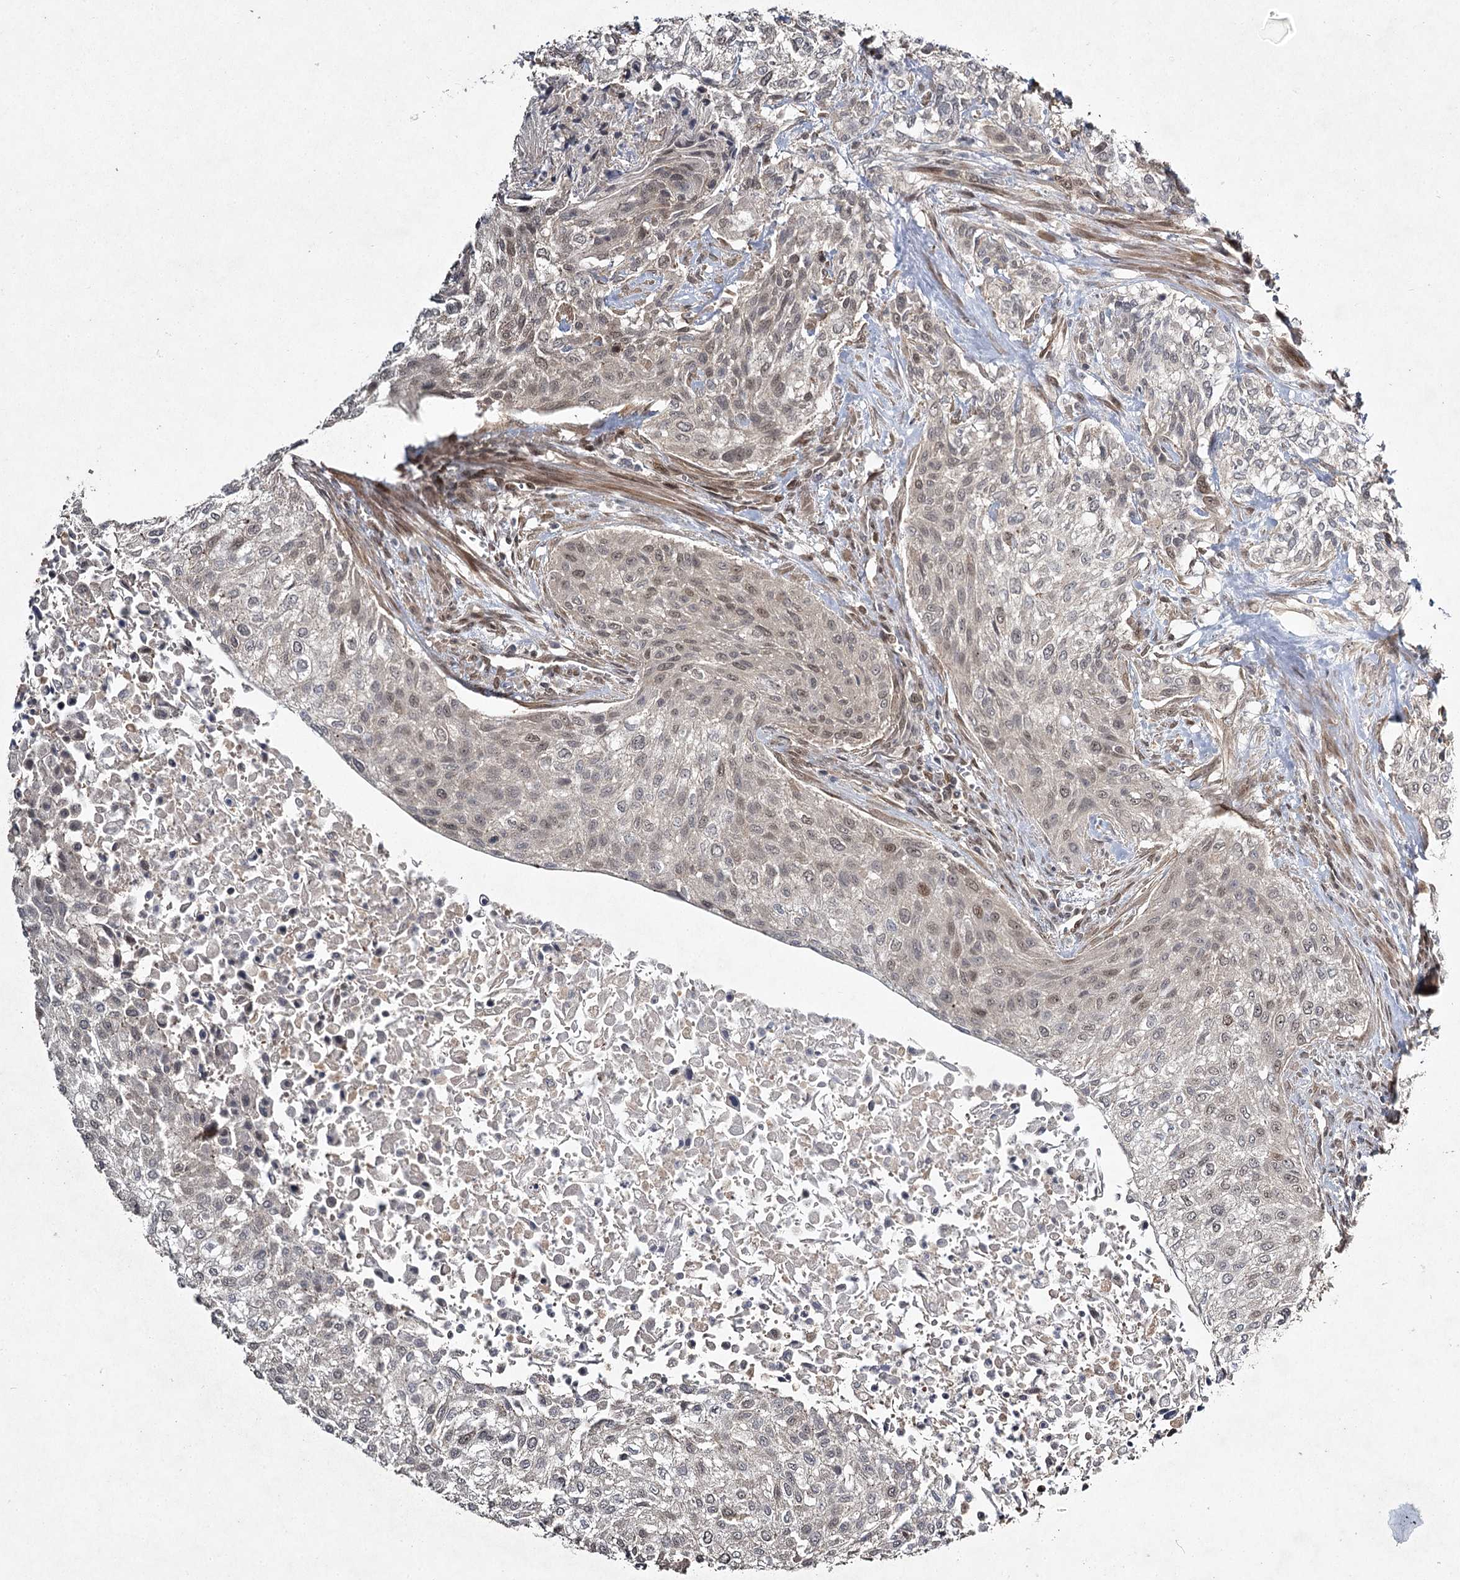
{"staining": {"intensity": "weak", "quantity": "25%-75%", "location": "nuclear"}, "tissue": "urothelial cancer", "cell_type": "Tumor cells", "image_type": "cancer", "snomed": [{"axis": "morphology", "description": "Normal tissue, NOS"}, {"axis": "morphology", "description": "Urothelial carcinoma, NOS"}, {"axis": "topography", "description": "Urinary bladder"}, {"axis": "topography", "description": "Peripheral nerve tissue"}], "caption": "Transitional cell carcinoma stained for a protein shows weak nuclear positivity in tumor cells.", "gene": "DCUN1D4", "patient": {"sex": "male", "age": 35}}